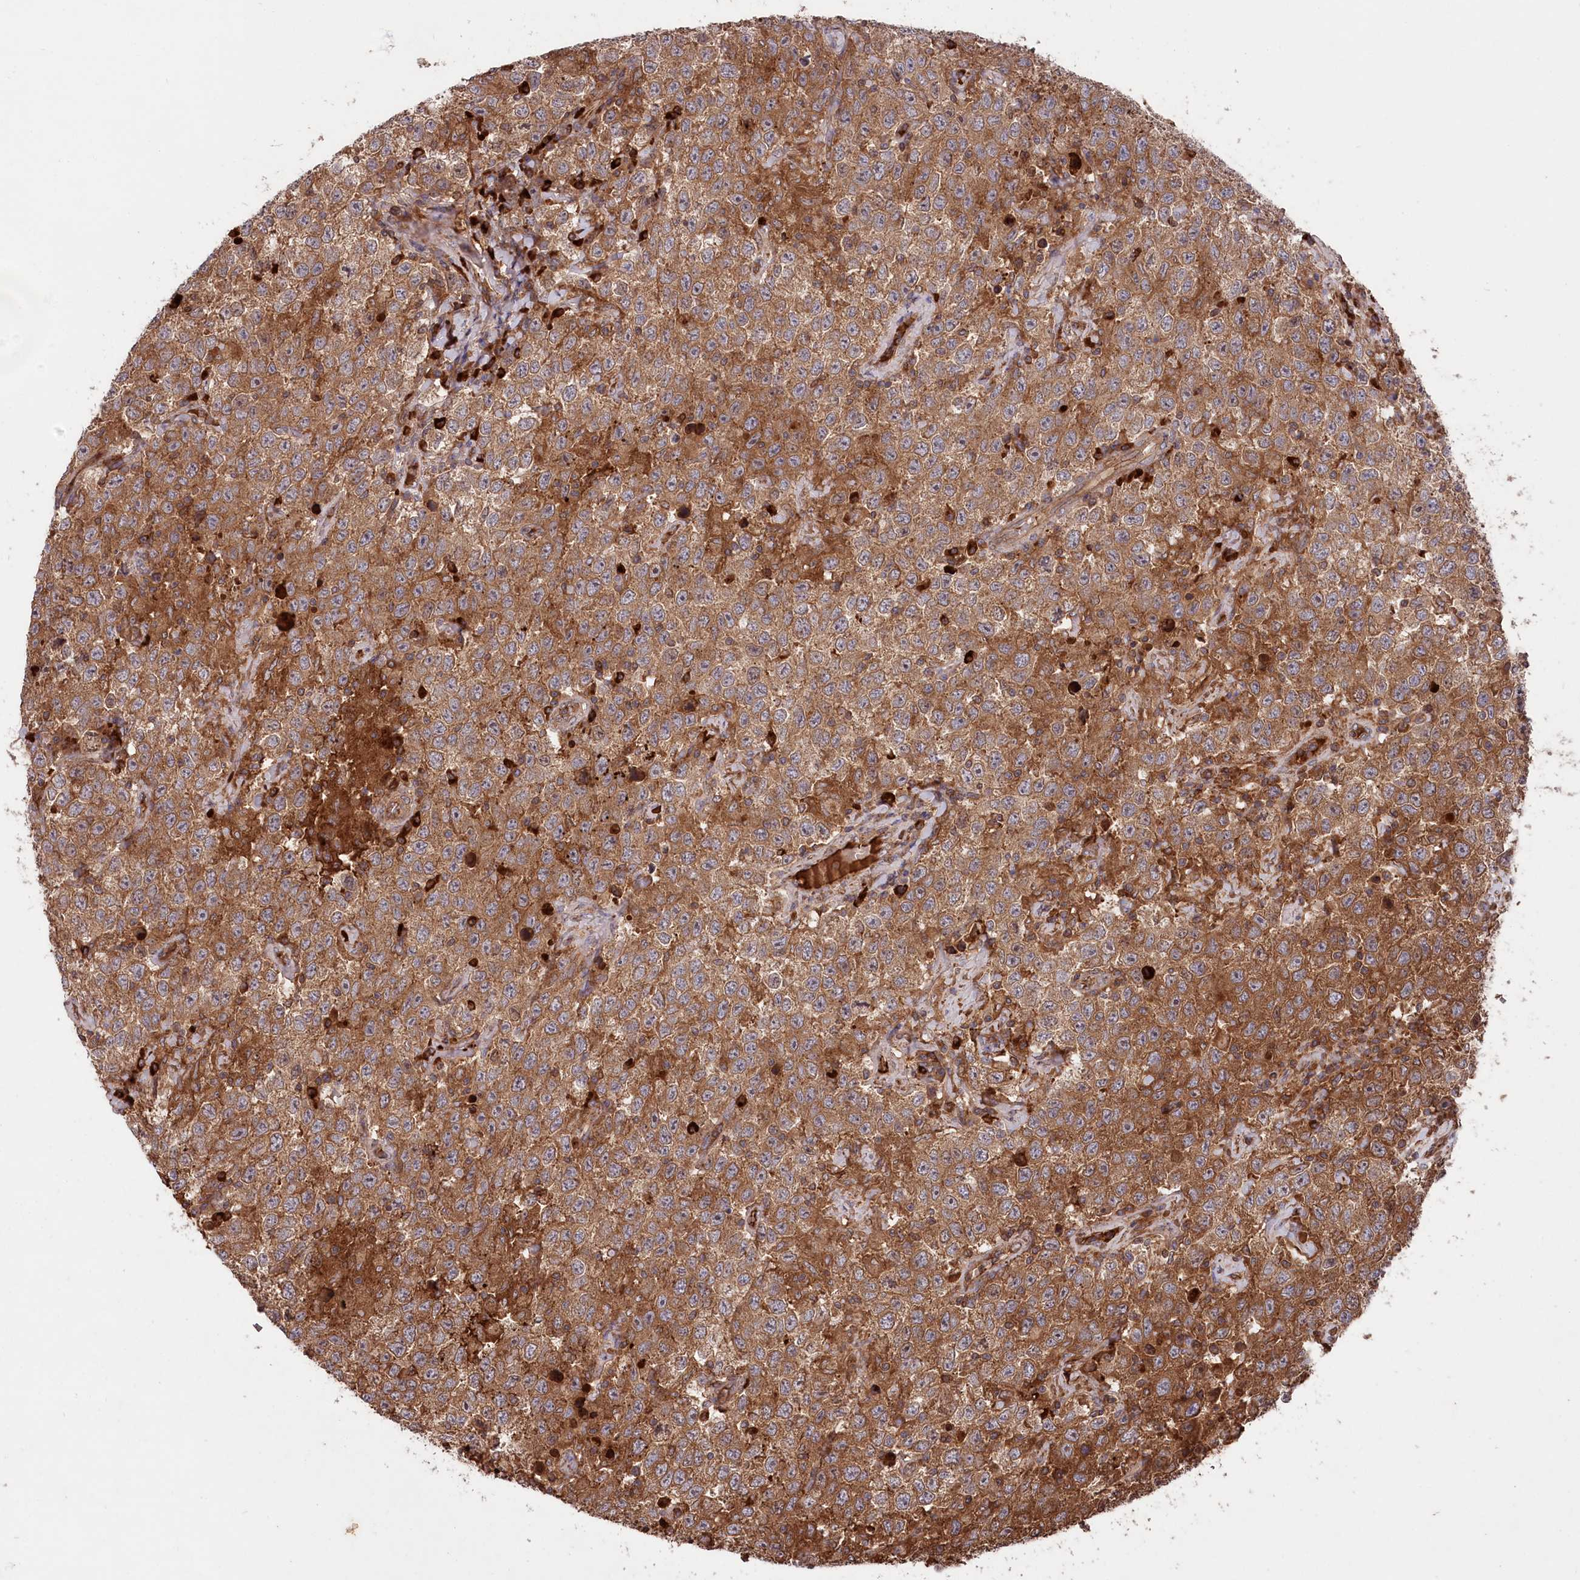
{"staining": {"intensity": "strong", "quantity": ">75%", "location": "cytoplasmic/membranous"}, "tissue": "testis cancer", "cell_type": "Tumor cells", "image_type": "cancer", "snomed": [{"axis": "morphology", "description": "Seminoma, NOS"}, {"axis": "topography", "description": "Testis"}], "caption": "The image exhibits immunohistochemical staining of testis seminoma. There is strong cytoplasmic/membranous staining is identified in approximately >75% of tumor cells.", "gene": "PPP1R21", "patient": {"sex": "male", "age": 41}}